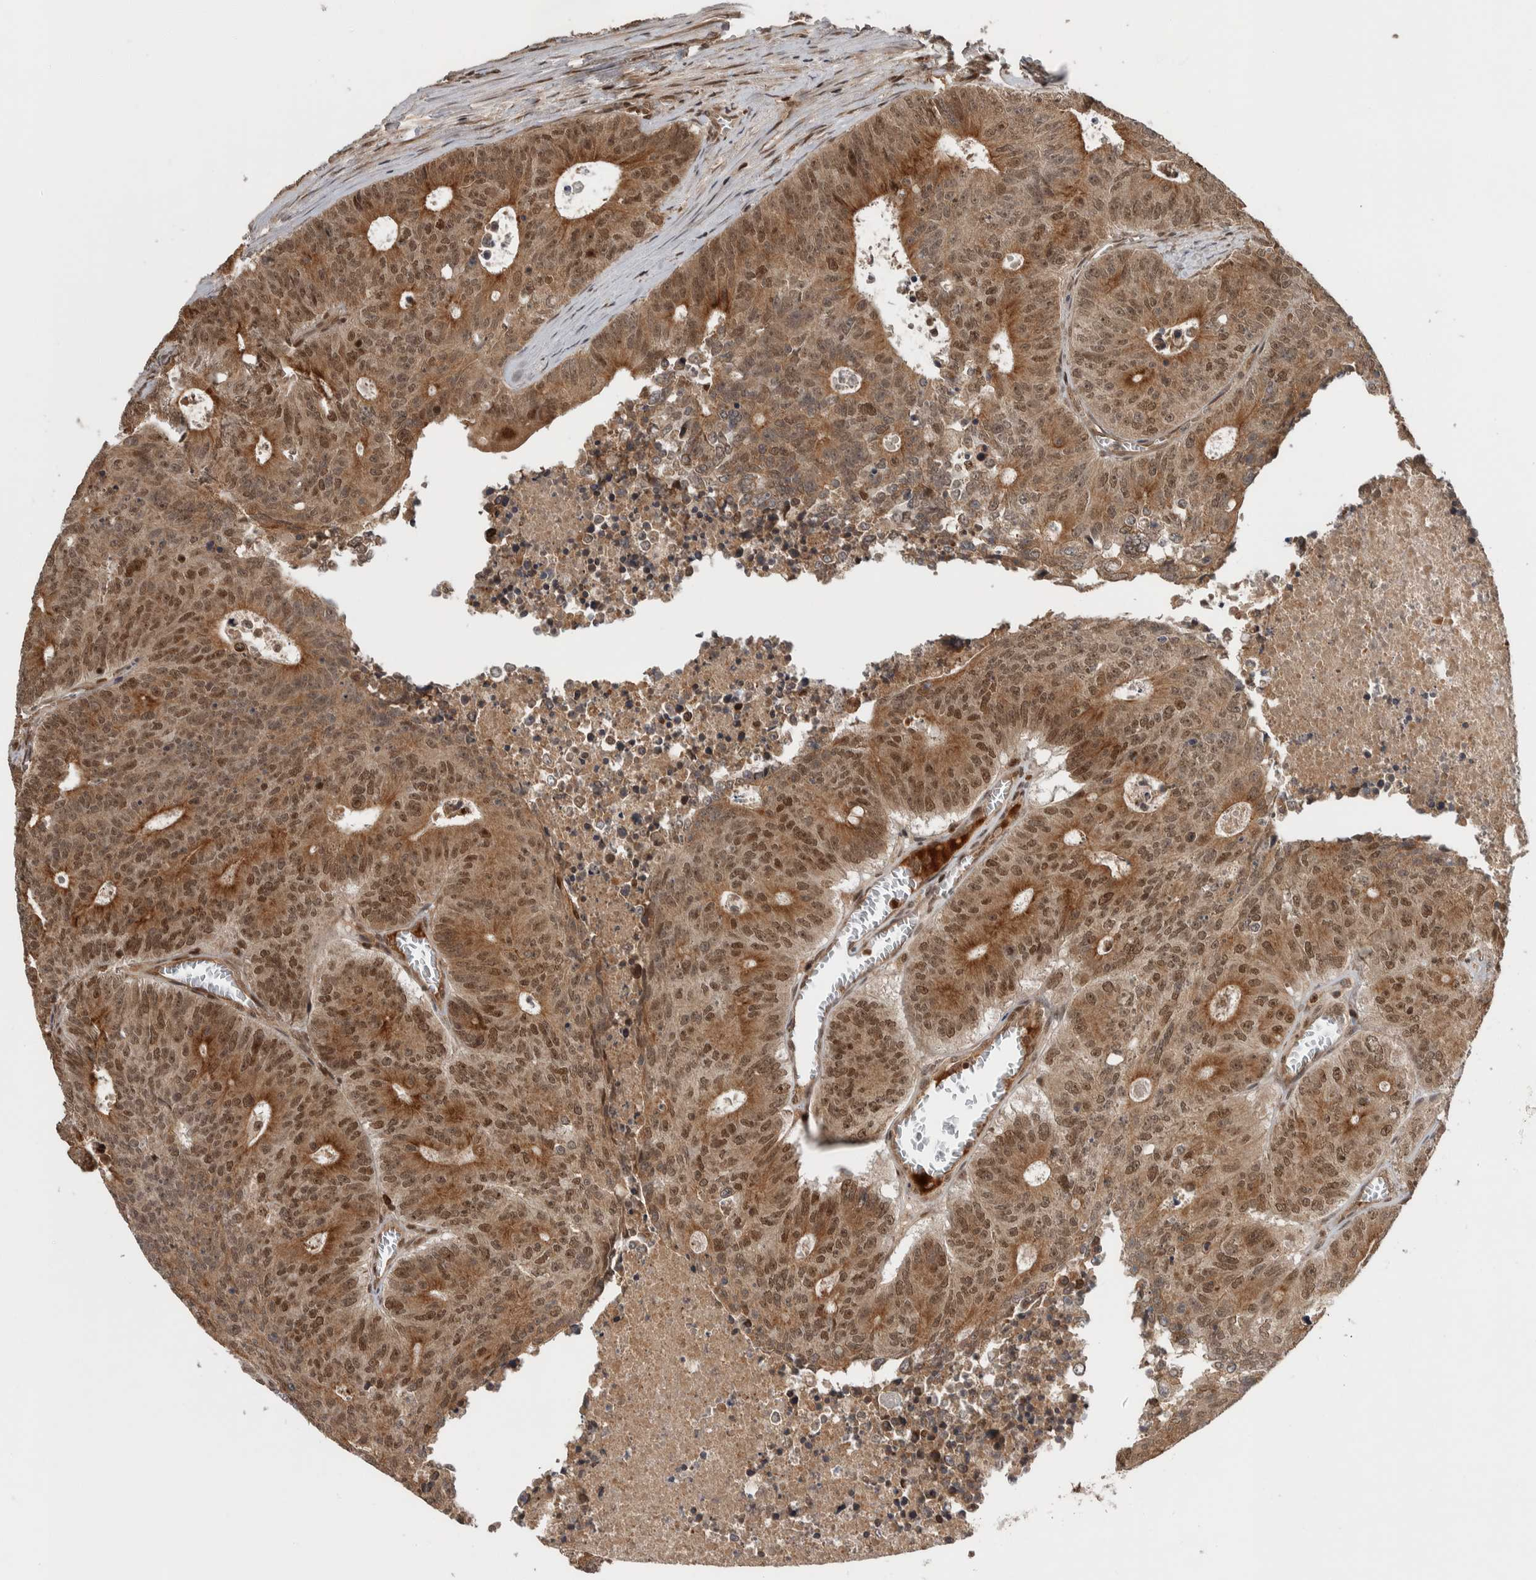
{"staining": {"intensity": "moderate", "quantity": ">75%", "location": "cytoplasmic/membranous,nuclear"}, "tissue": "colorectal cancer", "cell_type": "Tumor cells", "image_type": "cancer", "snomed": [{"axis": "morphology", "description": "Adenocarcinoma, NOS"}, {"axis": "topography", "description": "Colon"}], "caption": "Colorectal cancer was stained to show a protein in brown. There is medium levels of moderate cytoplasmic/membranous and nuclear positivity in approximately >75% of tumor cells. Nuclei are stained in blue.", "gene": "RPS6KA4", "patient": {"sex": "male", "age": 87}}